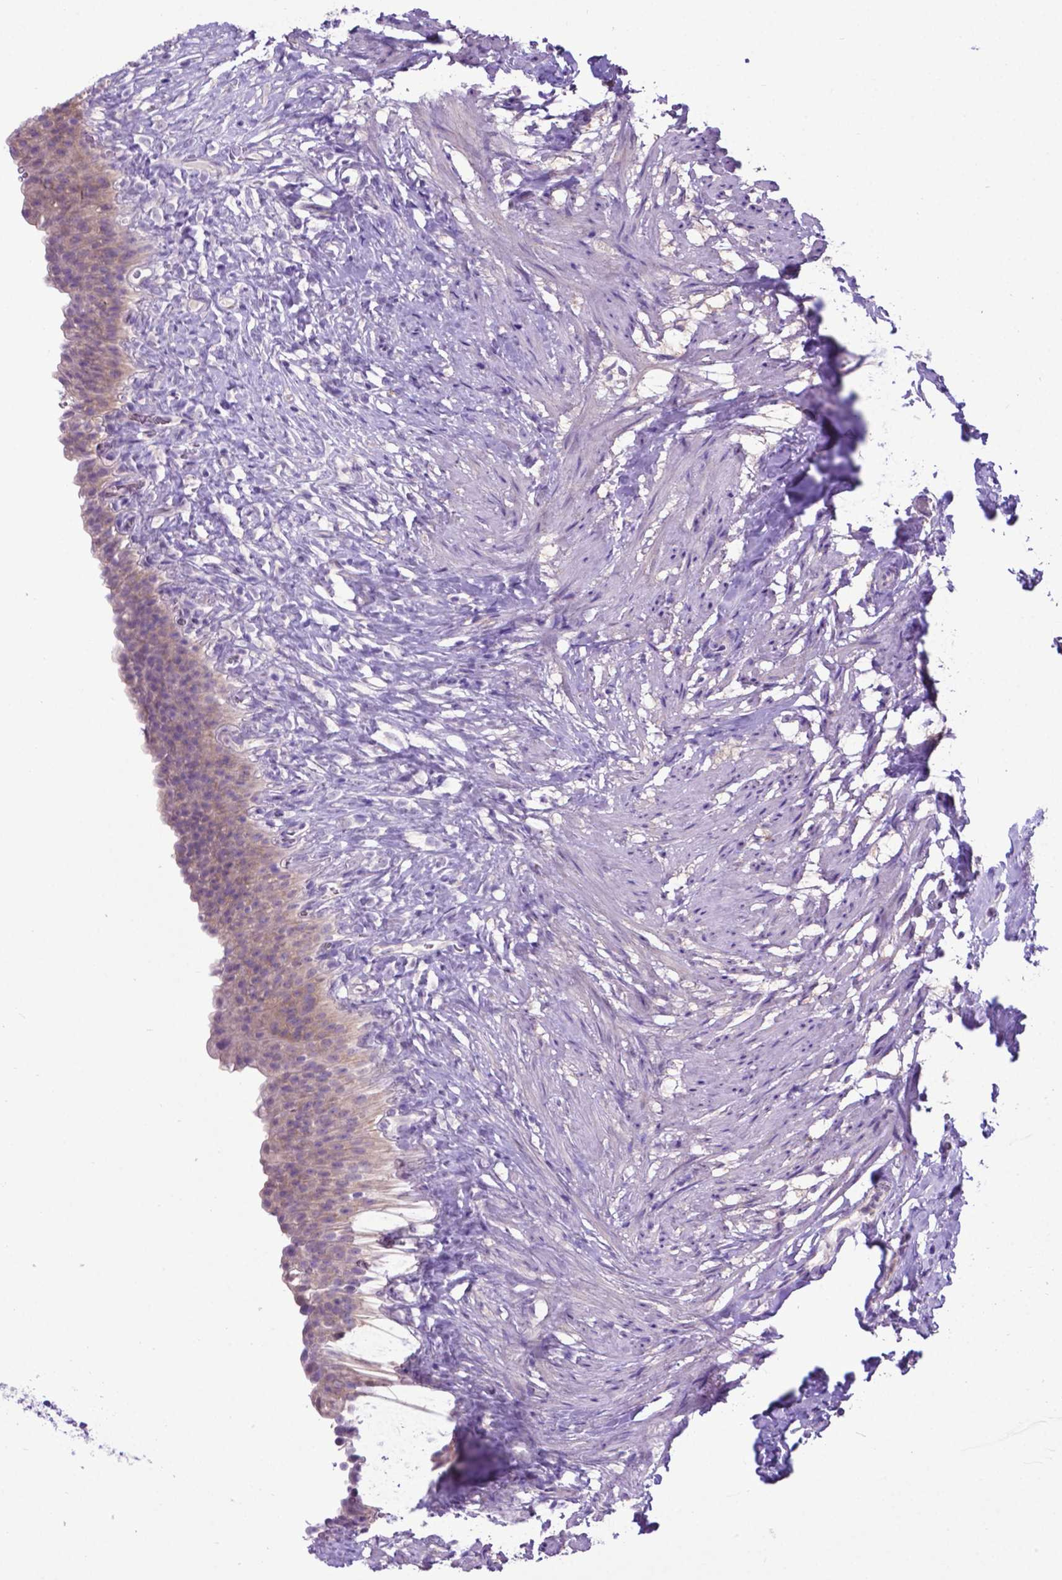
{"staining": {"intensity": "weak", "quantity": "<25%", "location": "cytoplasmic/membranous"}, "tissue": "urinary bladder", "cell_type": "Urothelial cells", "image_type": "normal", "snomed": [{"axis": "morphology", "description": "Normal tissue, NOS"}, {"axis": "topography", "description": "Urinary bladder"}, {"axis": "topography", "description": "Prostate"}], "caption": "A photomicrograph of urinary bladder stained for a protein exhibits no brown staining in urothelial cells. (Brightfield microscopy of DAB IHC at high magnification).", "gene": "ADRA2B", "patient": {"sex": "male", "age": 76}}